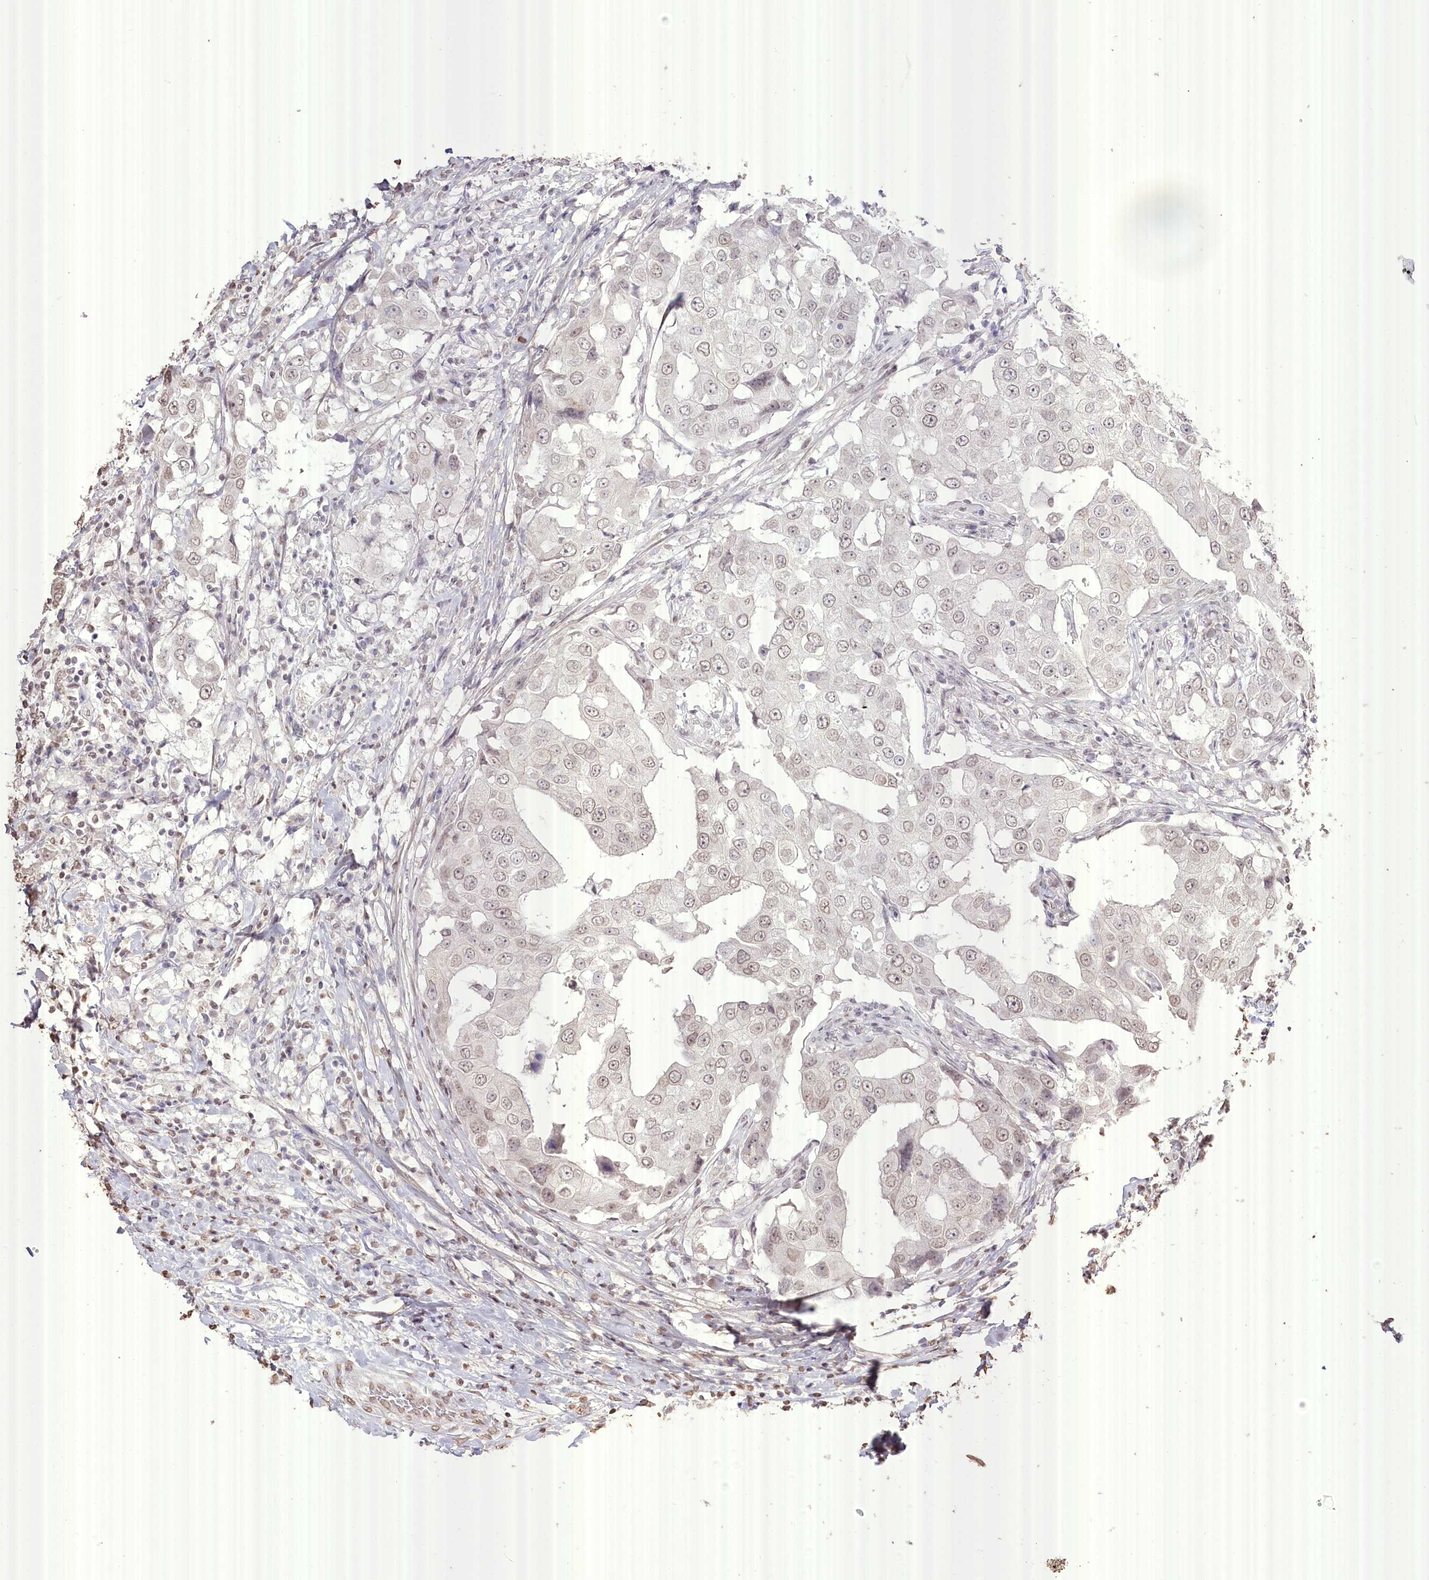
{"staining": {"intensity": "weak", "quantity": "25%-75%", "location": "nuclear"}, "tissue": "breast cancer", "cell_type": "Tumor cells", "image_type": "cancer", "snomed": [{"axis": "morphology", "description": "Duct carcinoma"}, {"axis": "topography", "description": "Breast"}], "caption": "Weak nuclear staining is identified in approximately 25%-75% of tumor cells in intraductal carcinoma (breast).", "gene": "SLC39A10", "patient": {"sex": "female", "age": 27}}